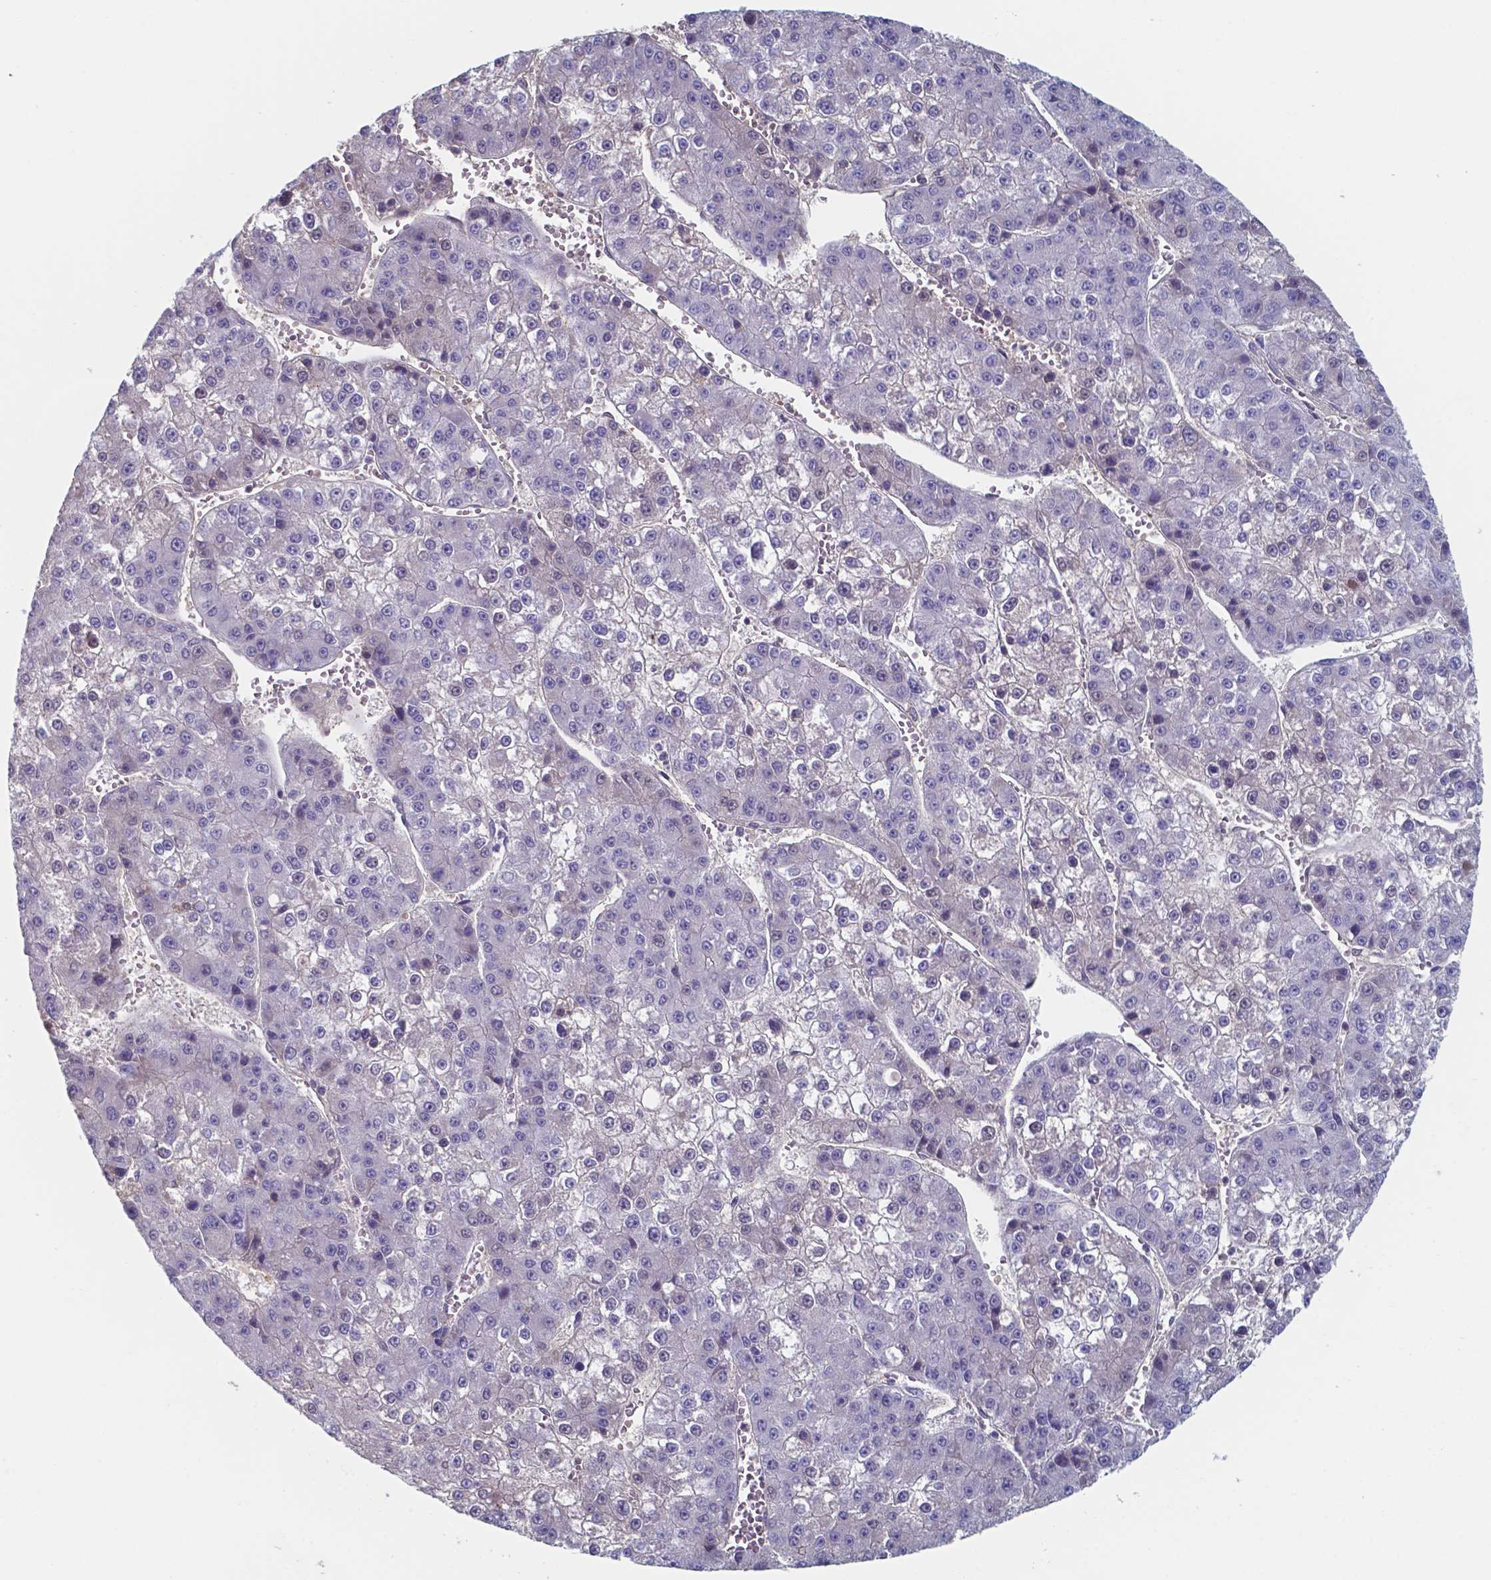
{"staining": {"intensity": "weak", "quantity": "<25%", "location": "nuclear"}, "tissue": "liver cancer", "cell_type": "Tumor cells", "image_type": "cancer", "snomed": [{"axis": "morphology", "description": "Carcinoma, Hepatocellular, NOS"}, {"axis": "topography", "description": "Liver"}], "caption": "Tumor cells are negative for brown protein staining in liver hepatocellular carcinoma.", "gene": "BTBD17", "patient": {"sex": "female", "age": 73}}